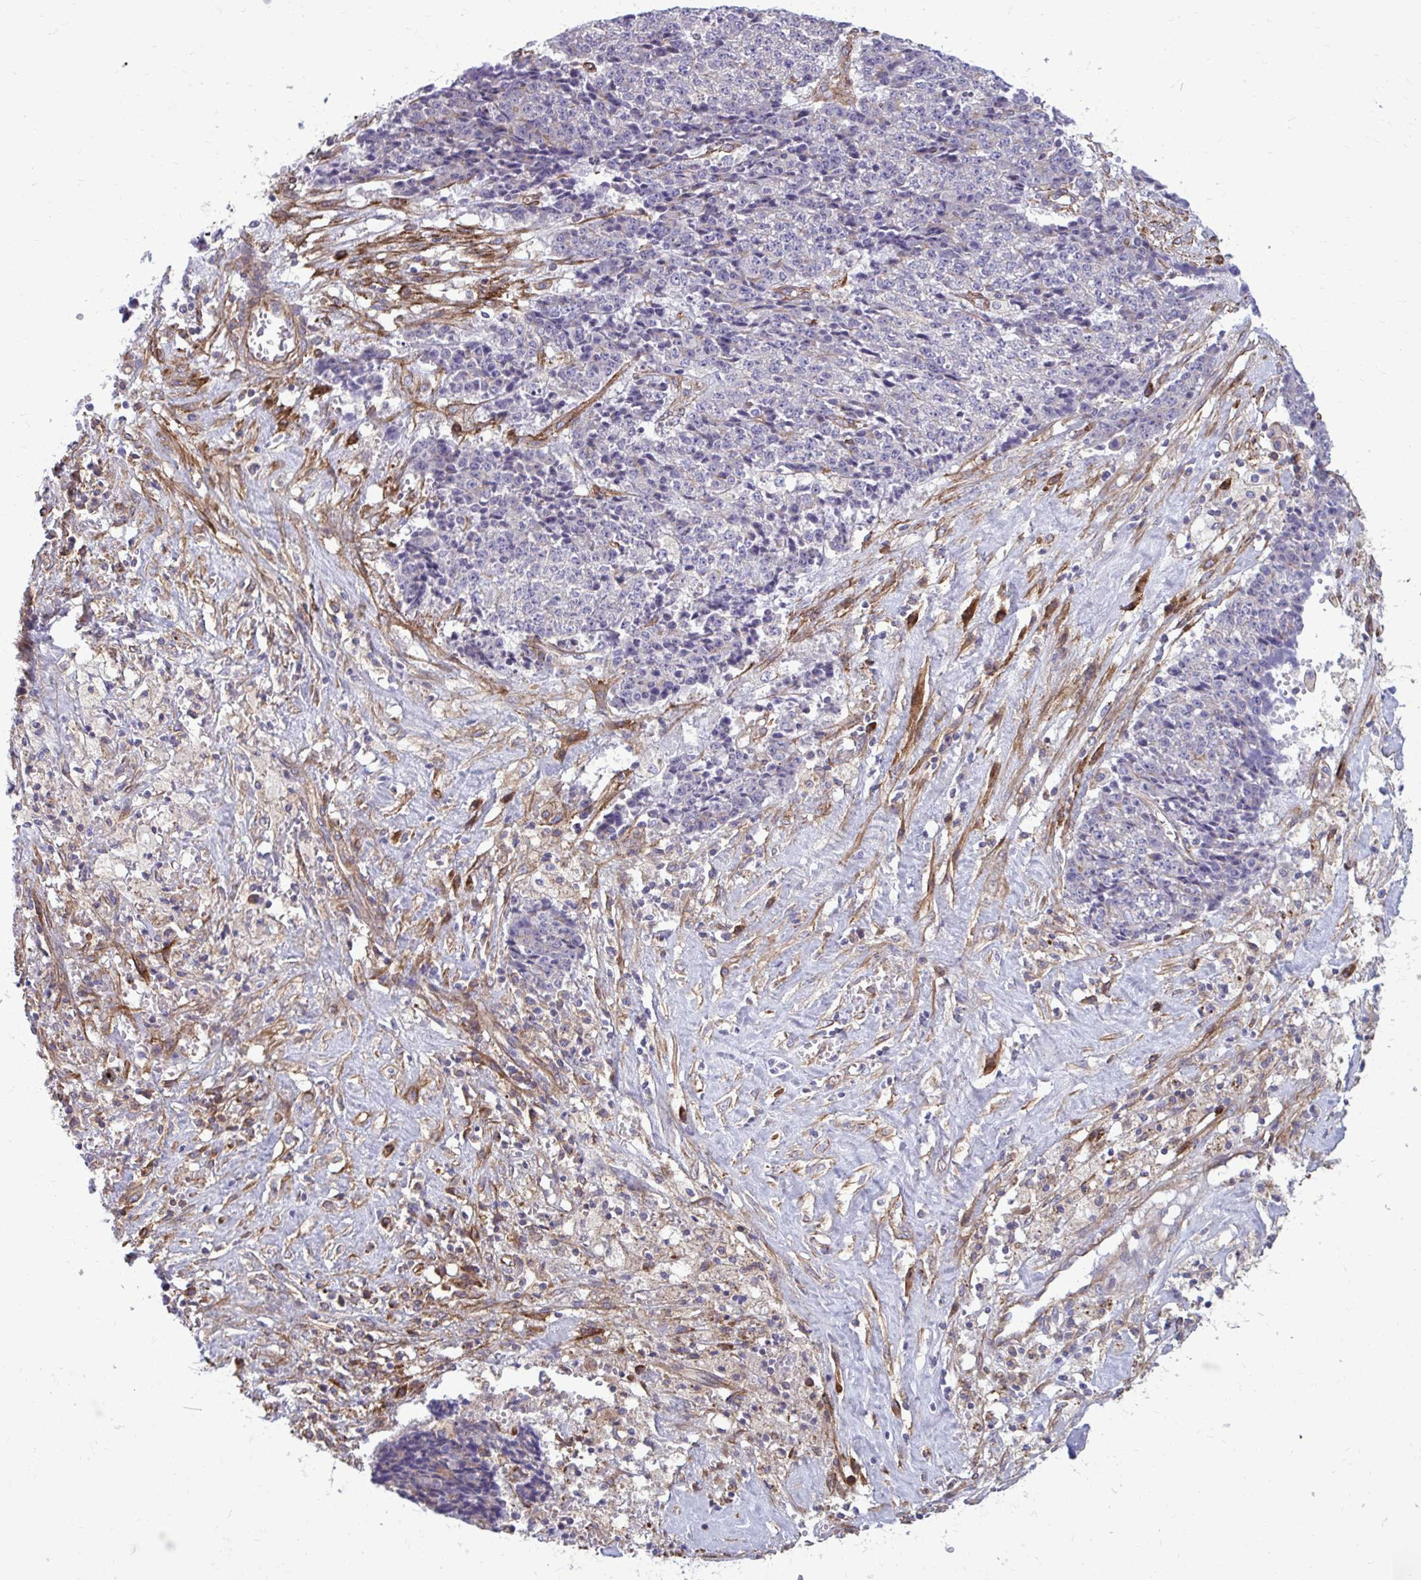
{"staining": {"intensity": "moderate", "quantity": "<25%", "location": "cytoplasmic/membranous"}, "tissue": "ovarian cancer", "cell_type": "Tumor cells", "image_type": "cancer", "snomed": [{"axis": "morphology", "description": "Carcinoma, endometroid"}, {"axis": "topography", "description": "Ovary"}], "caption": "An image of ovarian cancer stained for a protein shows moderate cytoplasmic/membranous brown staining in tumor cells.", "gene": "FAP", "patient": {"sex": "female", "age": 42}}